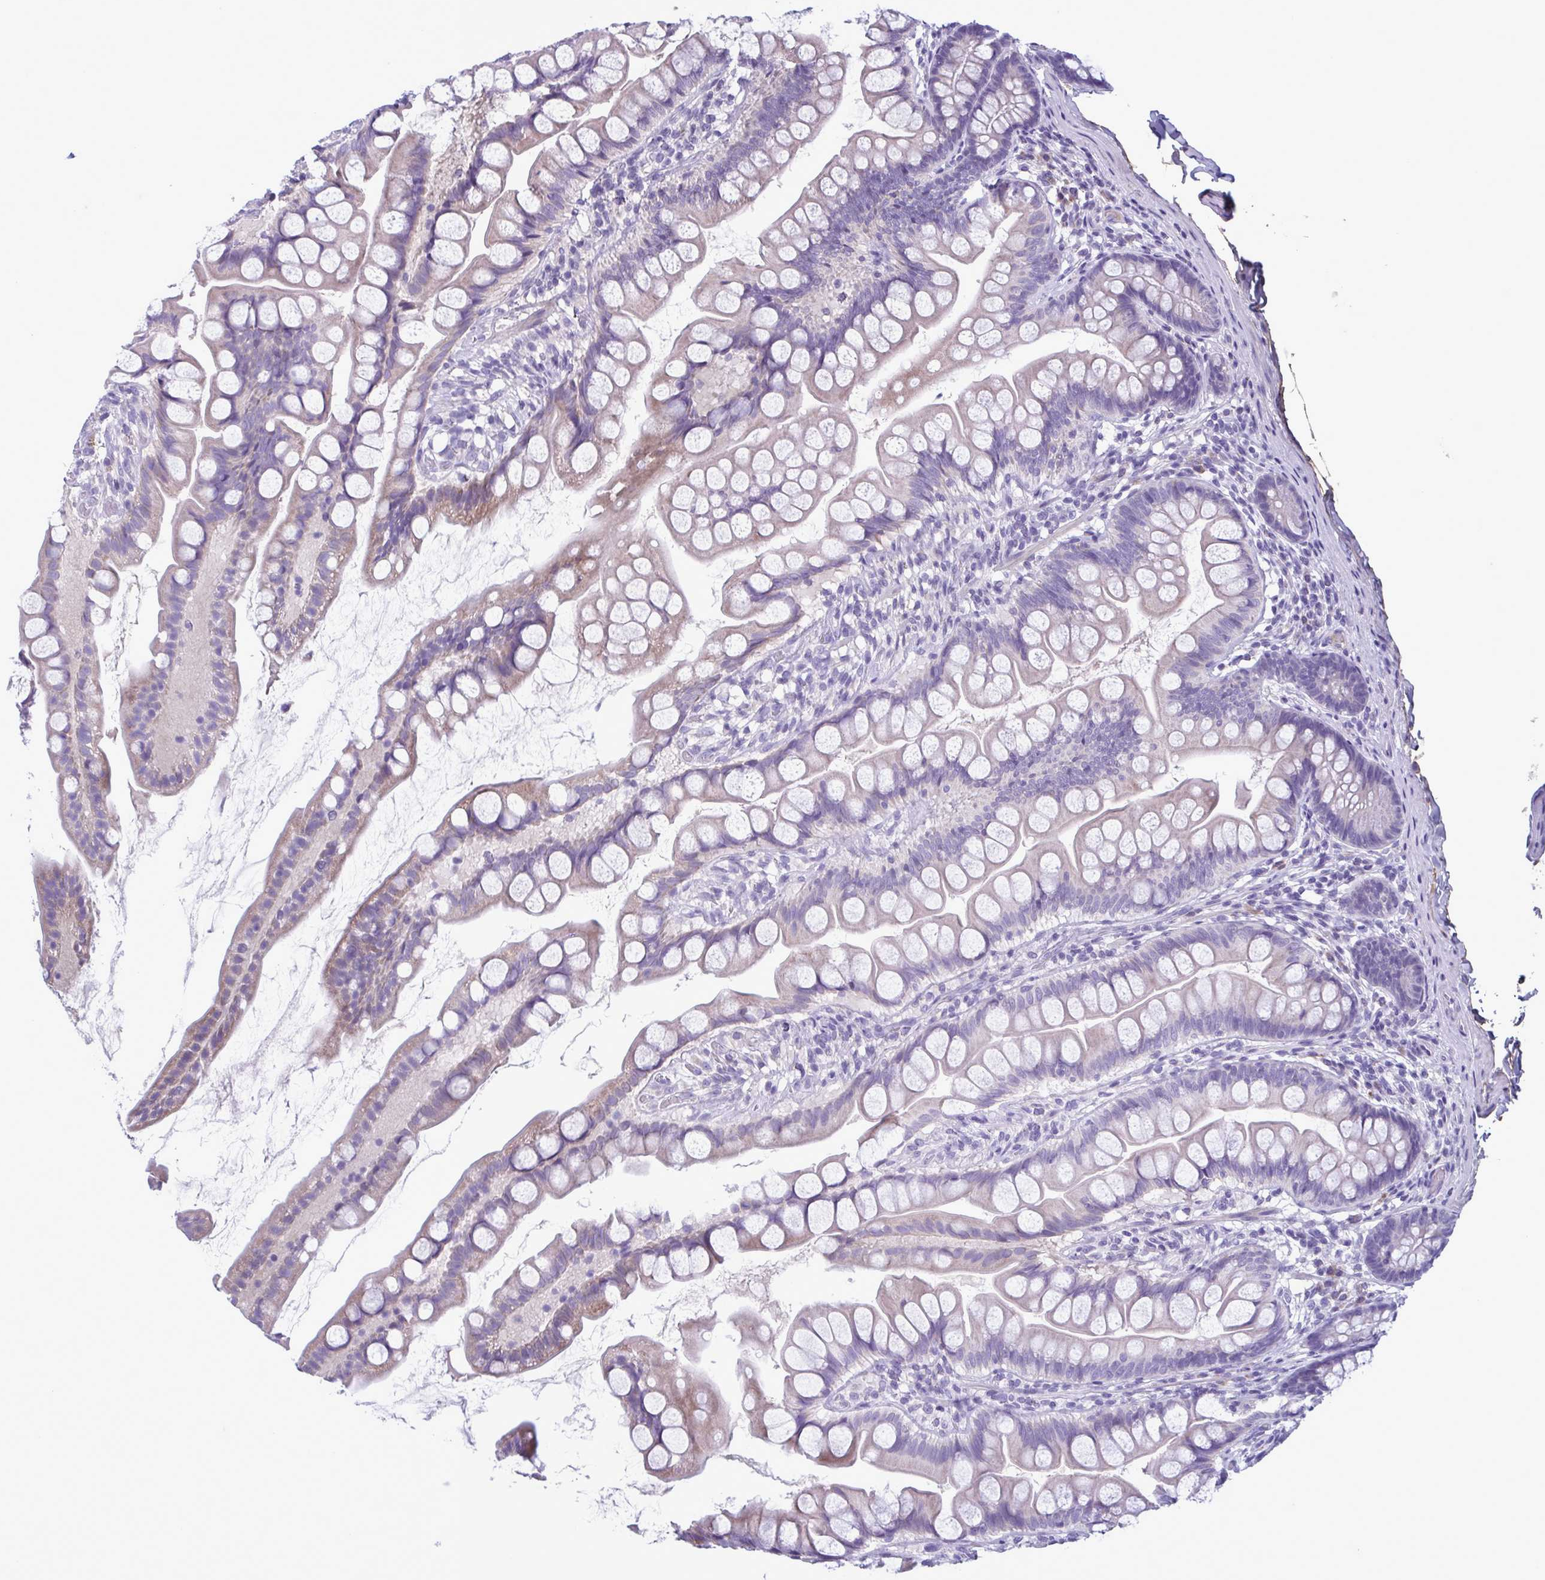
{"staining": {"intensity": "moderate", "quantity": "25%-75%", "location": "cytoplasmic/membranous"}, "tissue": "small intestine", "cell_type": "Glandular cells", "image_type": "normal", "snomed": [{"axis": "morphology", "description": "Normal tissue, NOS"}, {"axis": "topography", "description": "Small intestine"}], "caption": "Immunohistochemical staining of normal human small intestine displays 25%-75% levels of moderate cytoplasmic/membranous protein staining in about 25%-75% of glandular cells.", "gene": "F13B", "patient": {"sex": "male", "age": 70}}